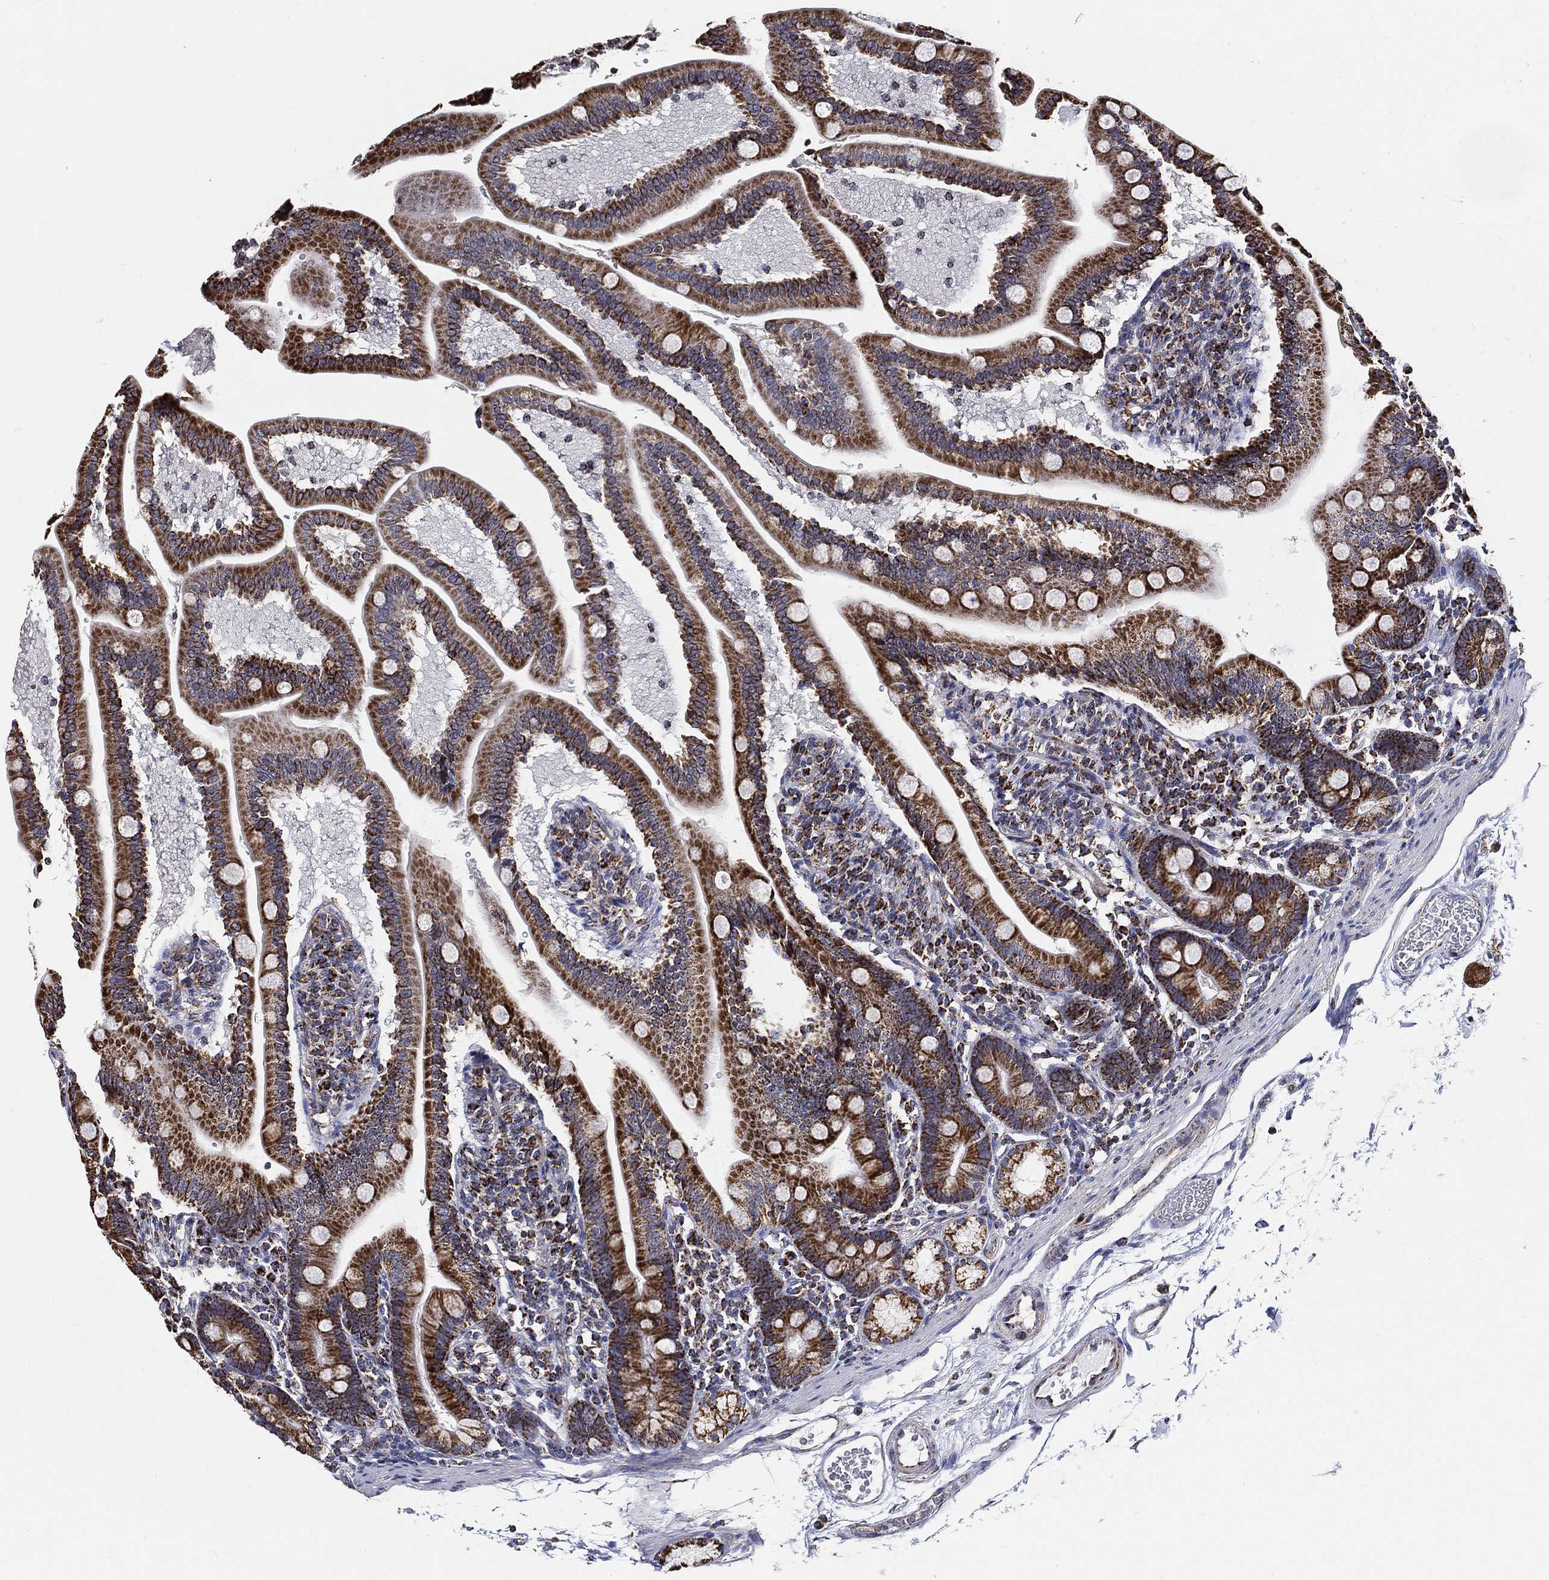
{"staining": {"intensity": "strong", "quantity": ">75%", "location": "cytoplasmic/membranous"}, "tissue": "duodenum", "cell_type": "Glandular cells", "image_type": "normal", "snomed": [{"axis": "morphology", "description": "Normal tissue, NOS"}, {"axis": "topography", "description": "Duodenum"}], "caption": "Protein staining of normal duodenum shows strong cytoplasmic/membranous positivity in approximately >75% of glandular cells. The staining is performed using DAB (3,3'-diaminobenzidine) brown chromogen to label protein expression. The nuclei are counter-stained blue using hematoxylin.", "gene": "NDUFAB1", "patient": {"sex": "female", "age": 67}}